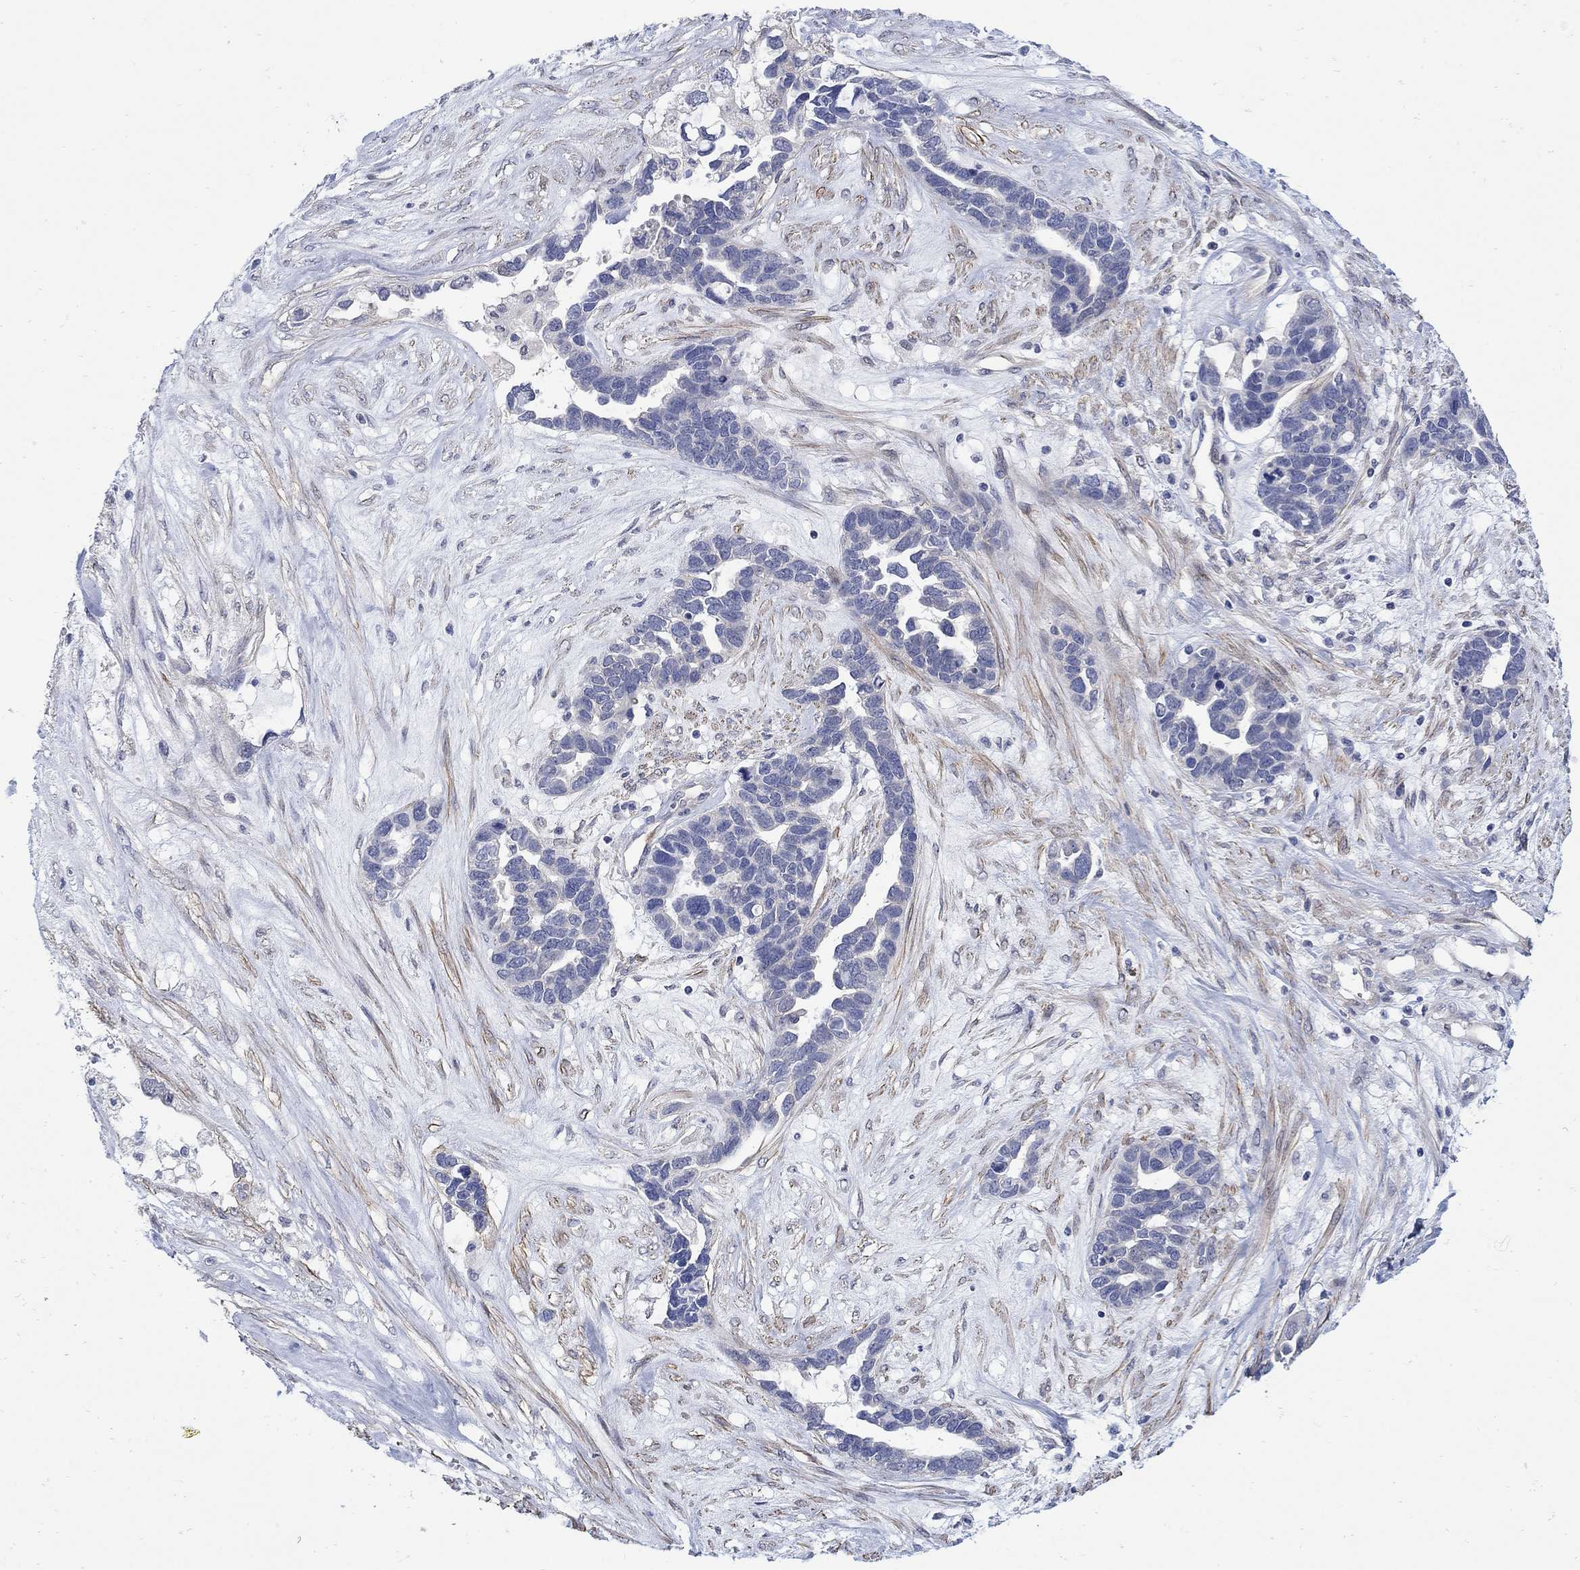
{"staining": {"intensity": "negative", "quantity": "none", "location": "none"}, "tissue": "ovarian cancer", "cell_type": "Tumor cells", "image_type": "cancer", "snomed": [{"axis": "morphology", "description": "Cystadenocarcinoma, serous, NOS"}, {"axis": "topography", "description": "Ovary"}], "caption": "The photomicrograph exhibits no staining of tumor cells in ovarian cancer. (Immunohistochemistry (ihc), brightfield microscopy, high magnification).", "gene": "SCN7A", "patient": {"sex": "female", "age": 54}}